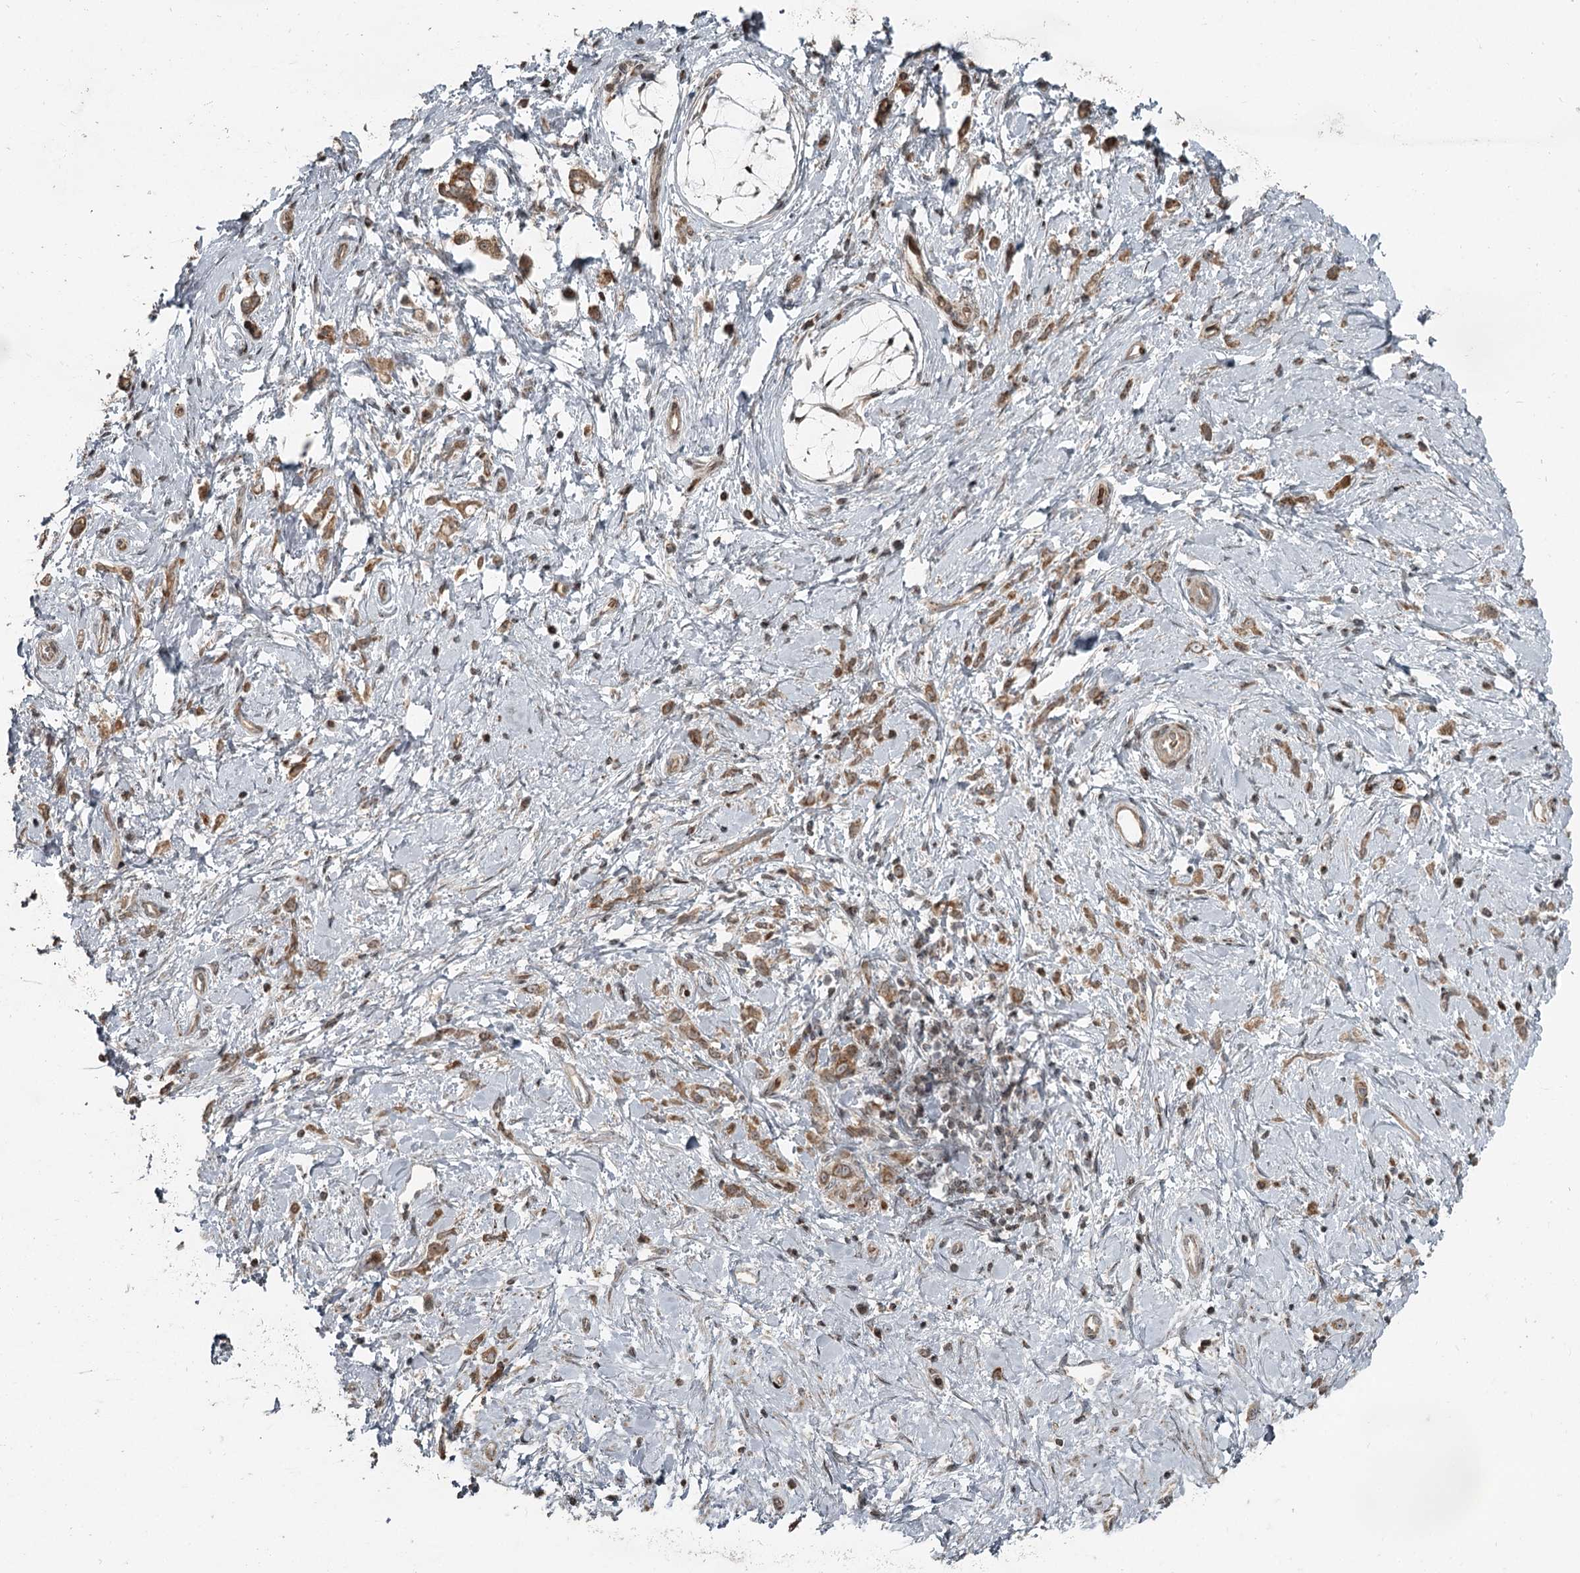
{"staining": {"intensity": "moderate", "quantity": ">75%", "location": "cytoplasmic/membranous"}, "tissue": "stomach cancer", "cell_type": "Tumor cells", "image_type": "cancer", "snomed": [{"axis": "morphology", "description": "Adenocarcinoma, NOS"}, {"axis": "topography", "description": "Stomach"}], "caption": "Approximately >75% of tumor cells in stomach cancer display moderate cytoplasmic/membranous protein expression as visualized by brown immunohistochemical staining.", "gene": "RASSF8", "patient": {"sex": "female", "age": 60}}